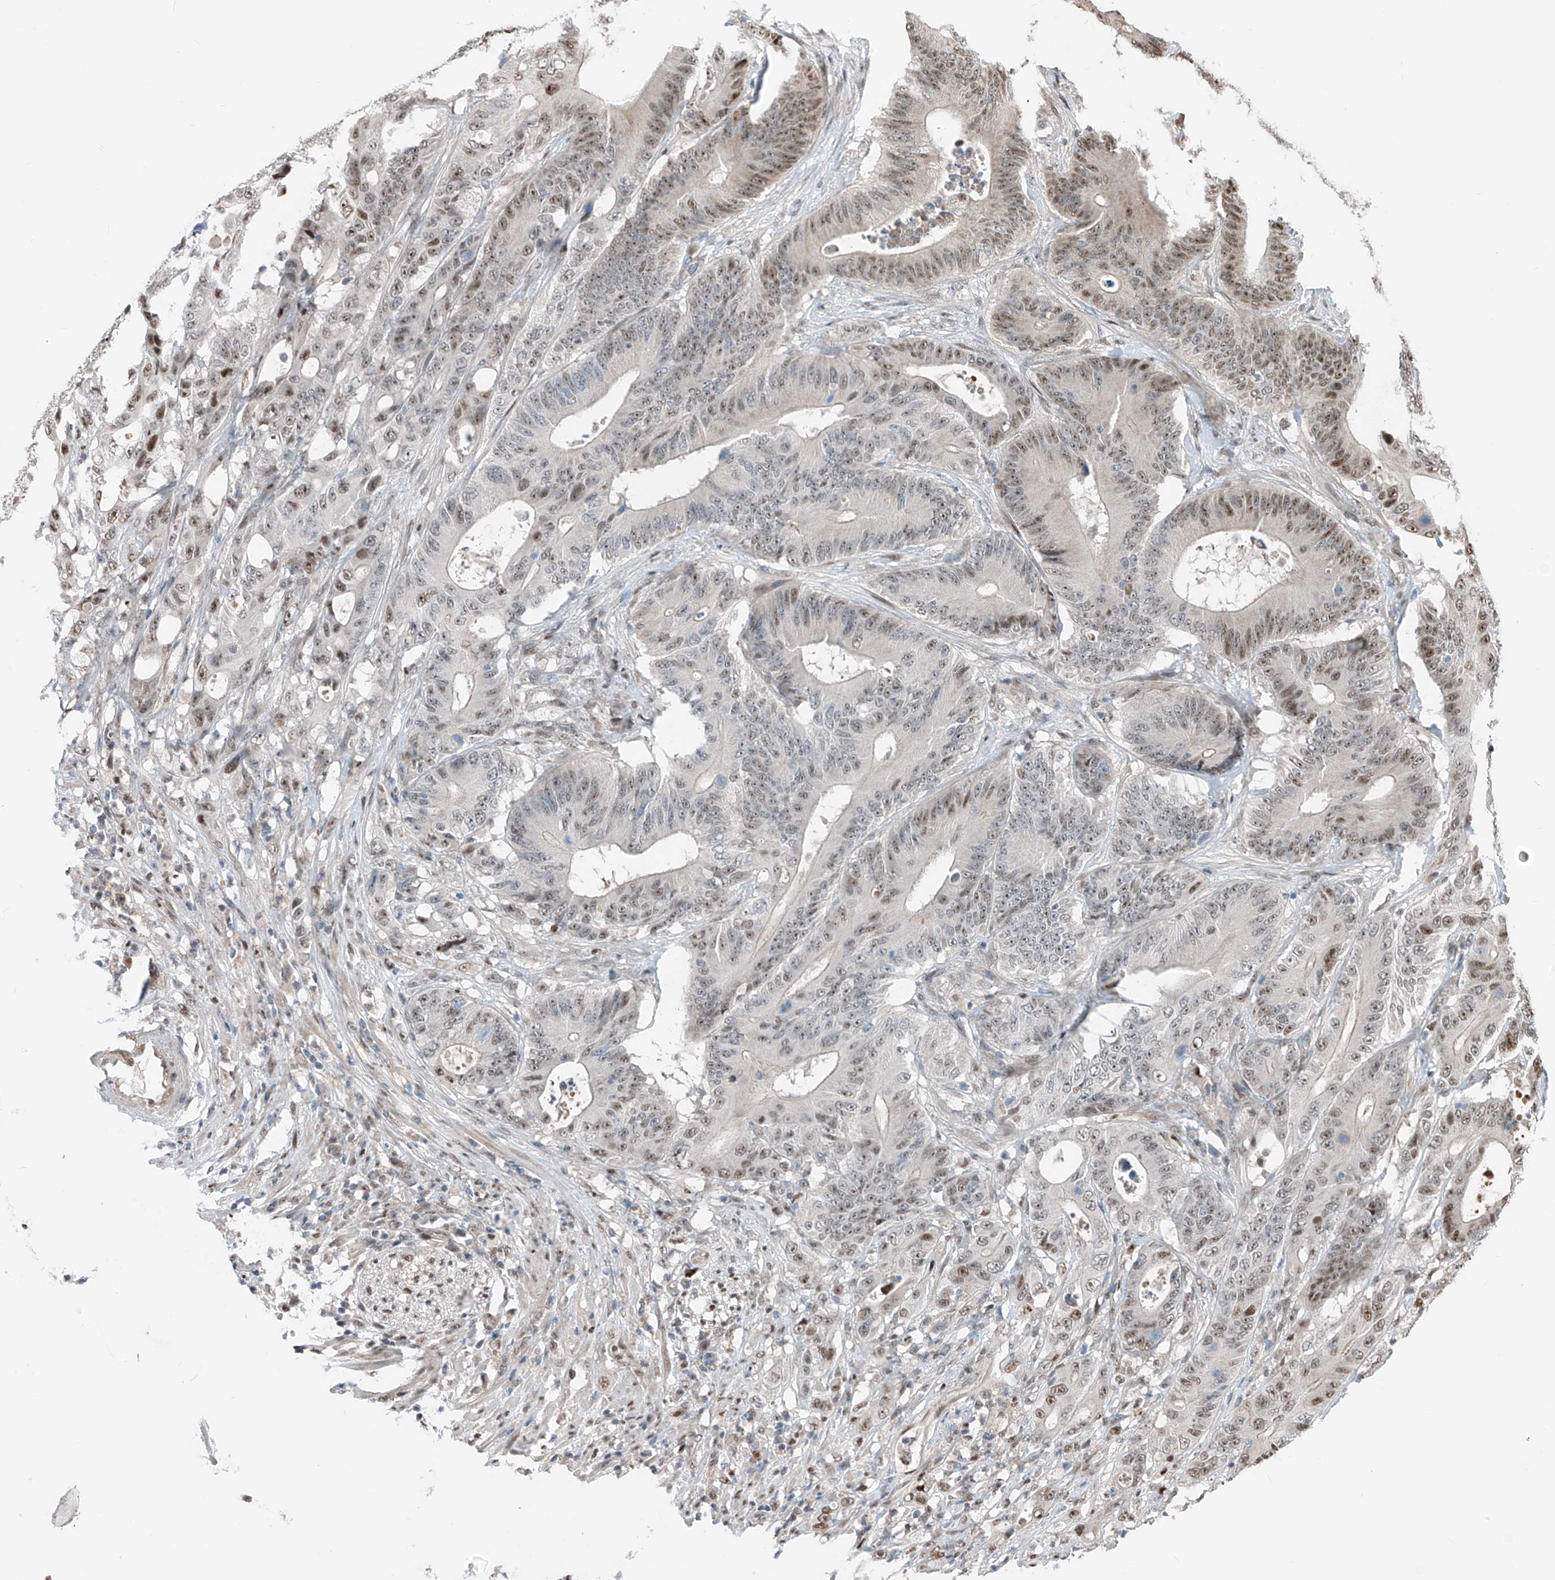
{"staining": {"intensity": "weak", "quantity": "25%-75%", "location": "nuclear"}, "tissue": "colorectal cancer", "cell_type": "Tumor cells", "image_type": "cancer", "snomed": [{"axis": "morphology", "description": "Adenocarcinoma, NOS"}, {"axis": "topography", "description": "Colon"}], "caption": "IHC micrograph of adenocarcinoma (colorectal) stained for a protein (brown), which reveals low levels of weak nuclear staining in approximately 25%-75% of tumor cells.", "gene": "RBP7", "patient": {"sex": "male", "age": 83}}